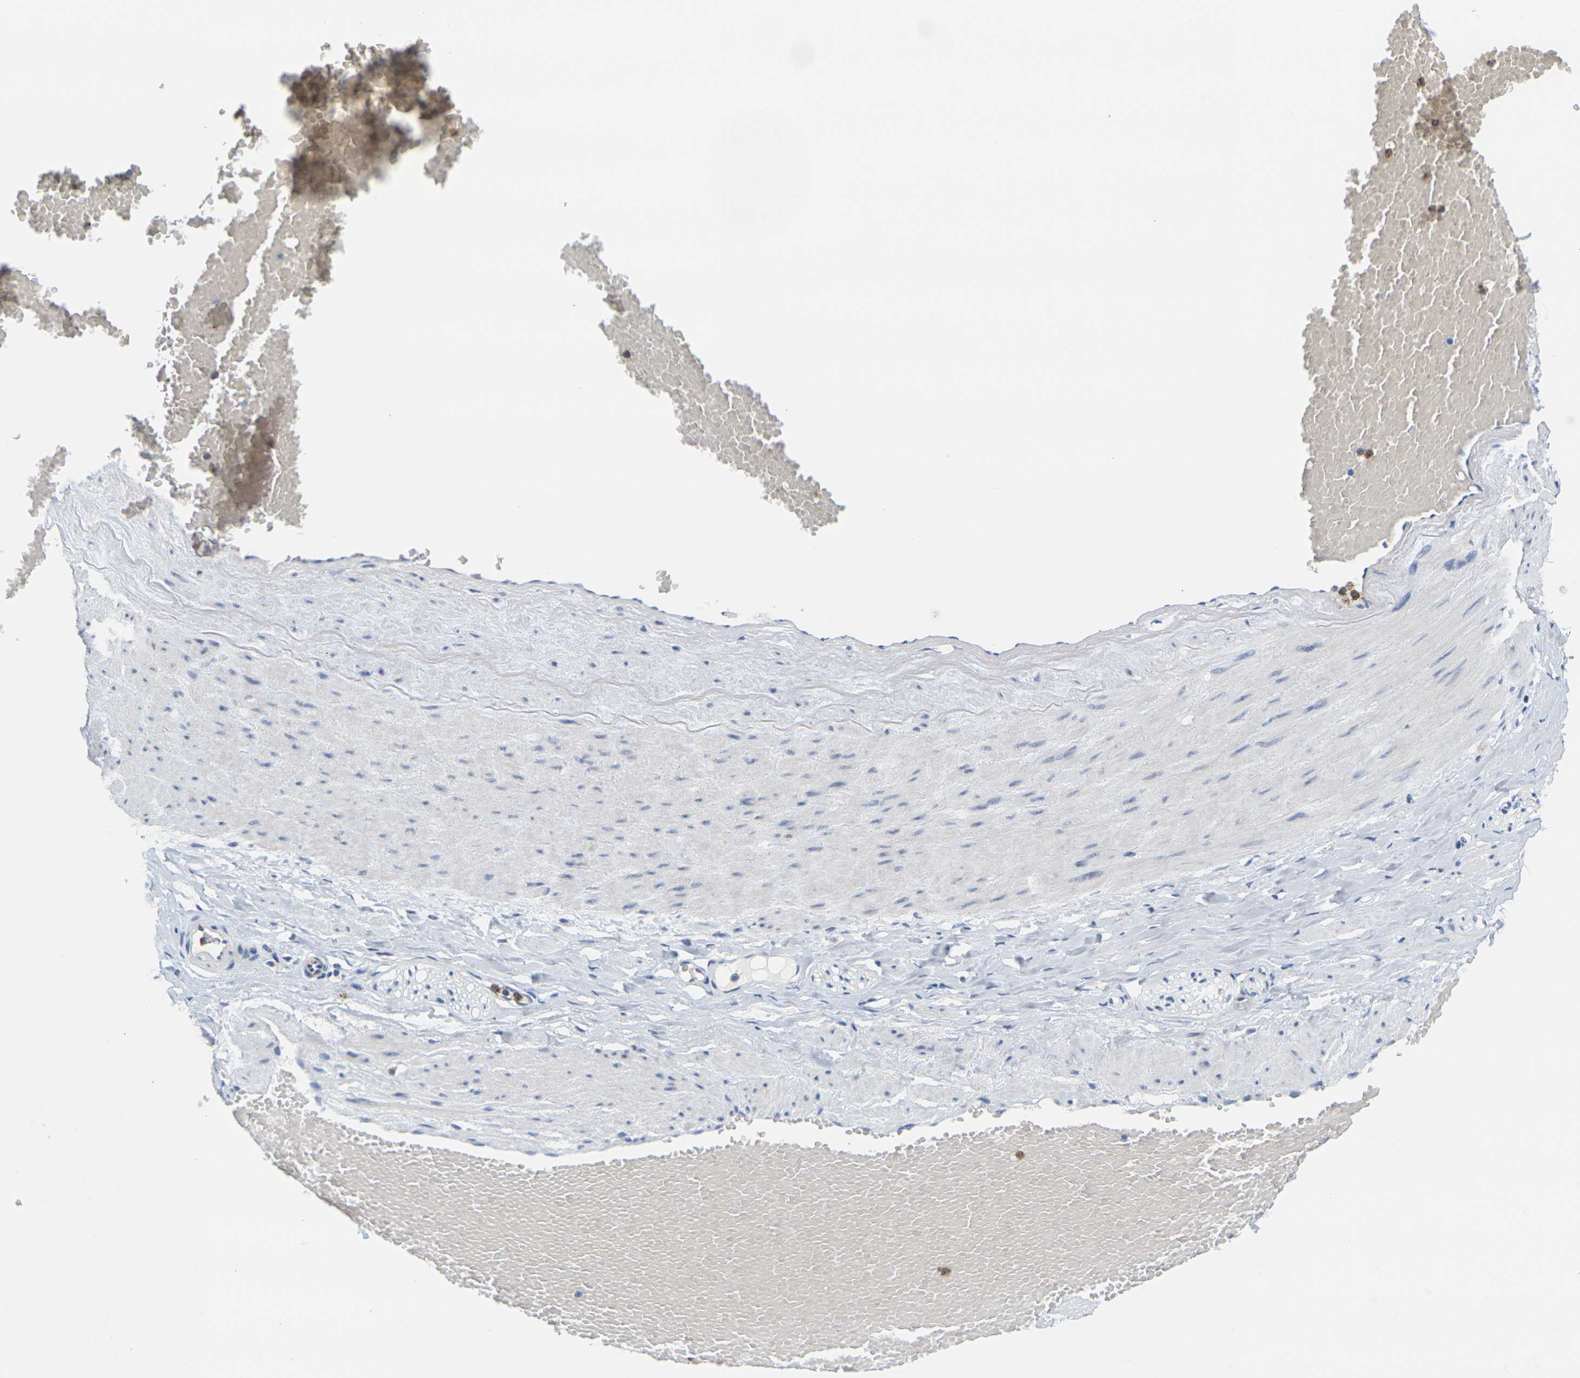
{"staining": {"intensity": "negative", "quantity": "none", "location": "none"}, "tissue": "adipose tissue", "cell_type": "Adipocytes", "image_type": "normal", "snomed": [{"axis": "morphology", "description": "Normal tissue, NOS"}, {"axis": "topography", "description": "Soft tissue"}, {"axis": "topography", "description": "Vascular tissue"}], "caption": "Immunohistochemical staining of benign human adipose tissue exhibits no significant staining in adipocytes. The staining is performed using DAB (3,3'-diaminobenzidine) brown chromogen with nuclei counter-stained in using hematoxylin.", "gene": "KLK5", "patient": {"sex": "female", "age": 35}}